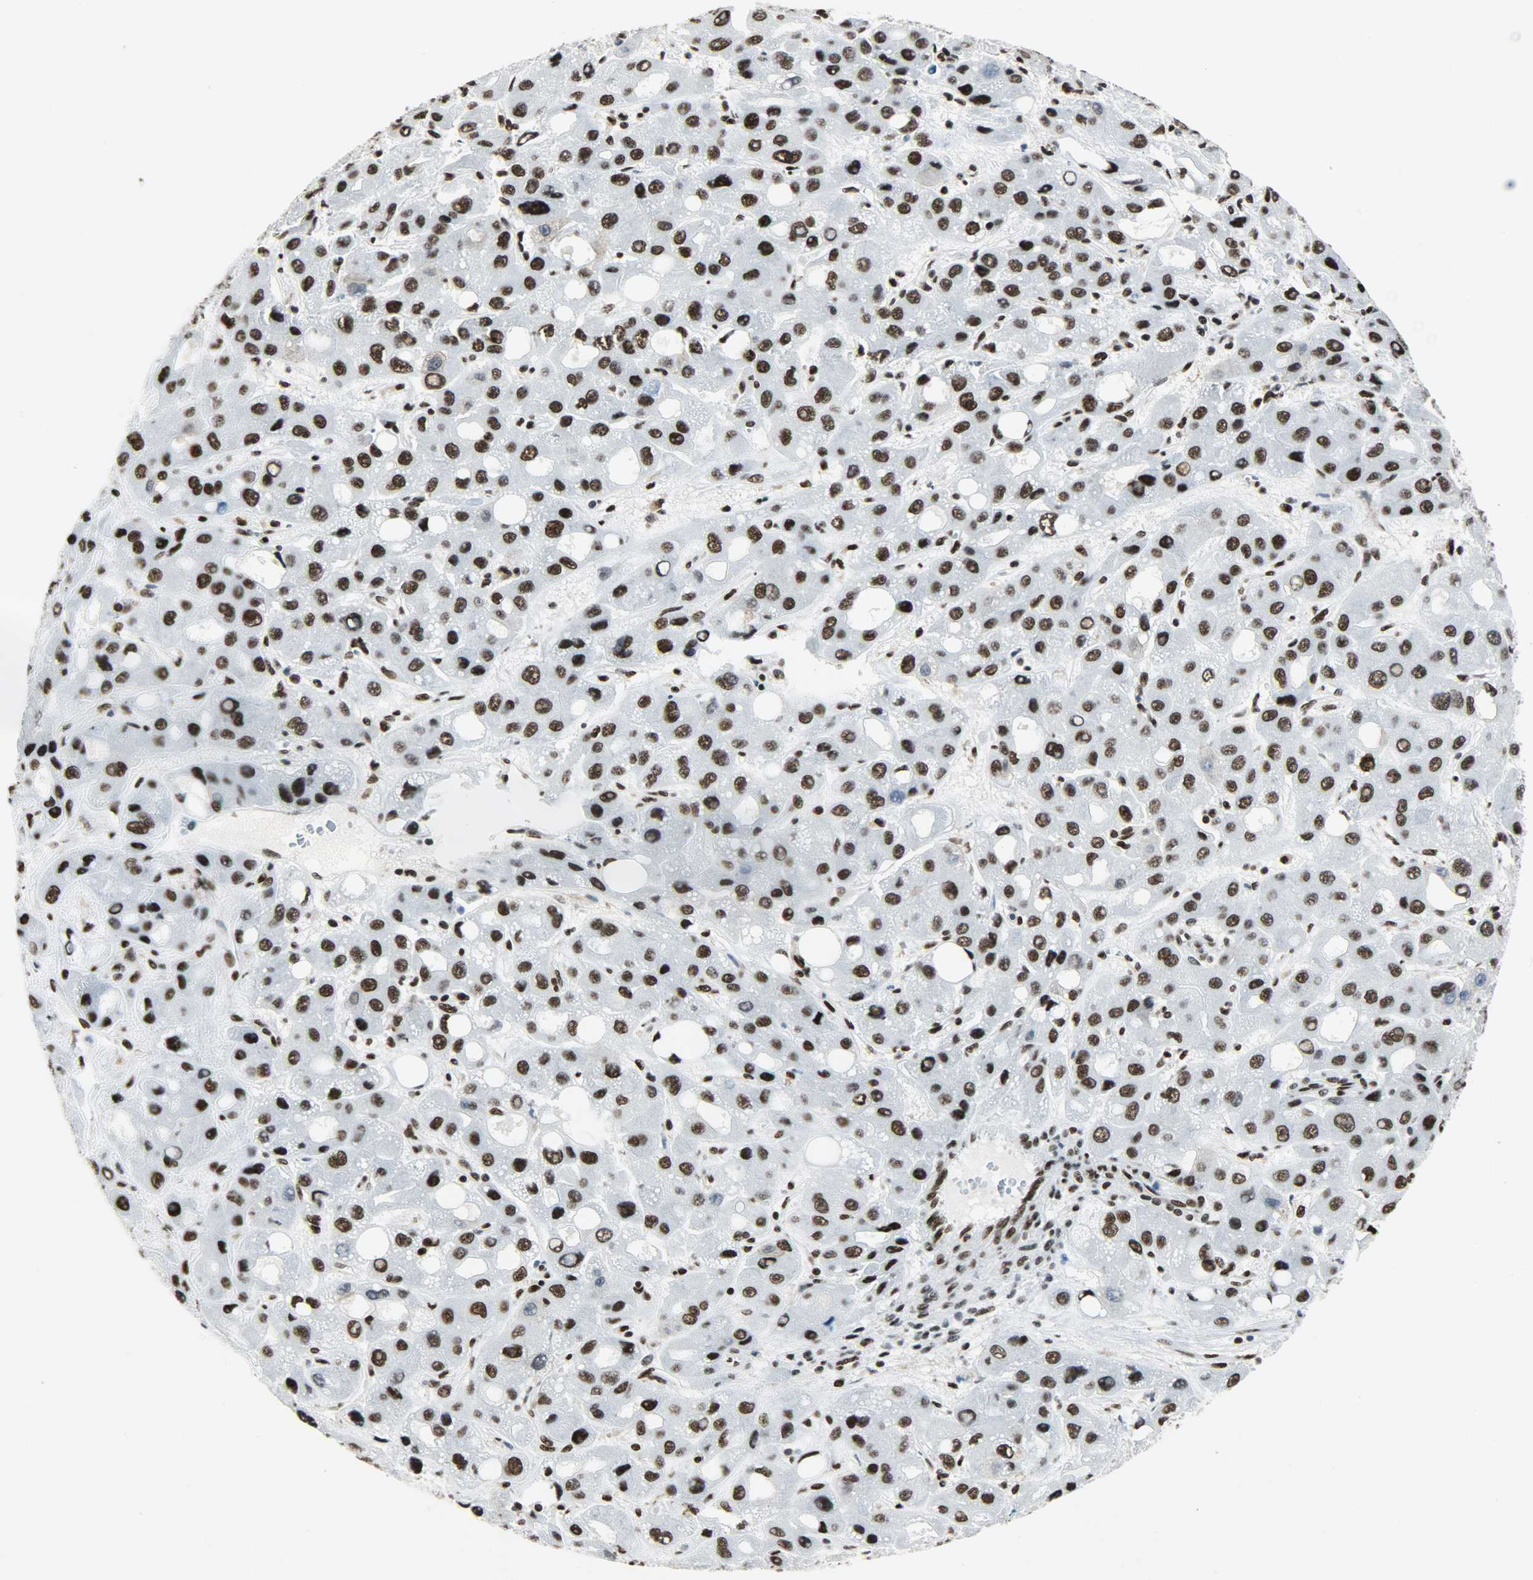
{"staining": {"intensity": "strong", "quantity": ">75%", "location": "nuclear"}, "tissue": "liver cancer", "cell_type": "Tumor cells", "image_type": "cancer", "snomed": [{"axis": "morphology", "description": "Carcinoma, Hepatocellular, NOS"}, {"axis": "topography", "description": "Liver"}], "caption": "The photomicrograph demonstrates immunohistochemical staining of liver hepatocellular carcinoma. There is strong nuclear staining is seen in approximately >75% of tumor cells.", "gene": "SSB", "patient": {"sex": "male", "age": 55}}